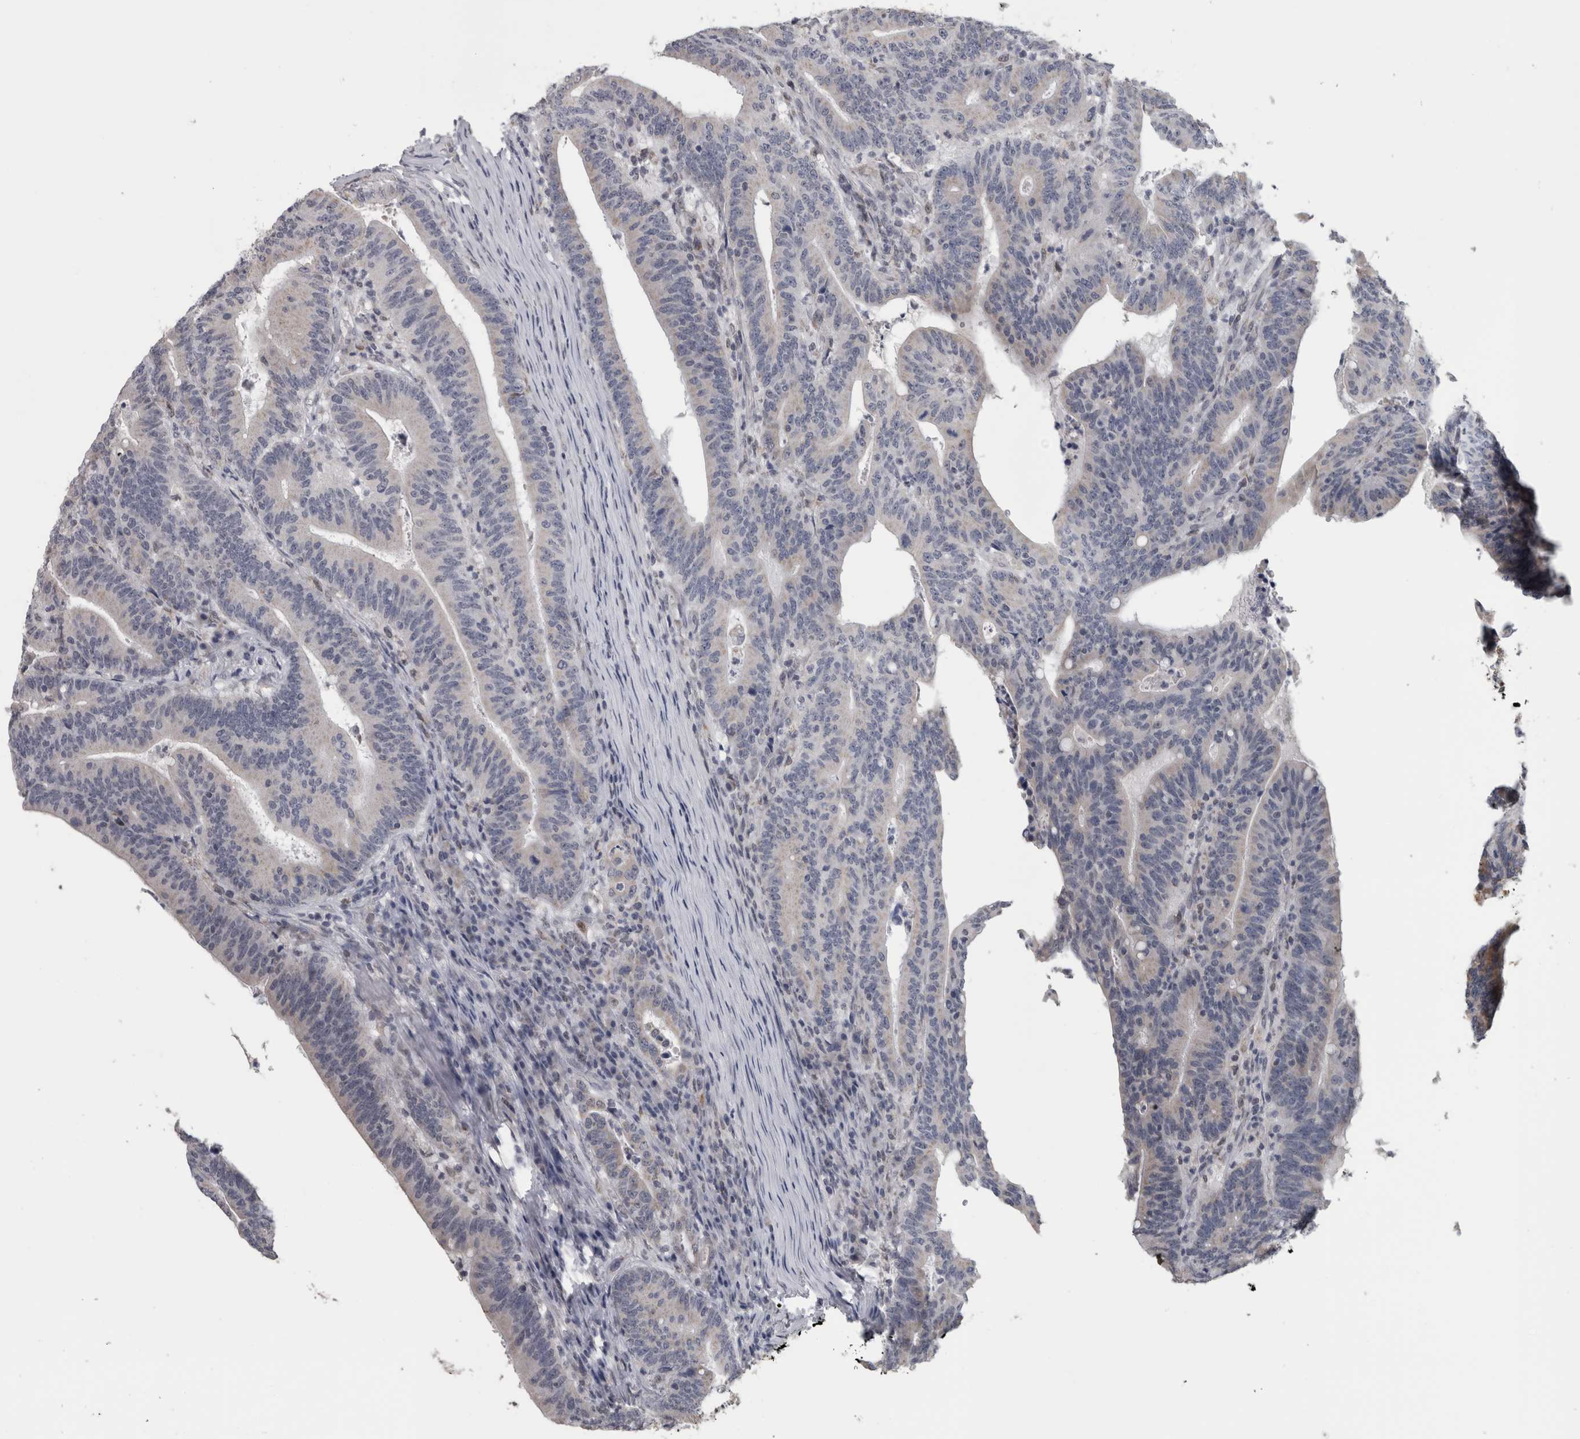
{"staining": {"intensity": "negative", "quantity": "none", "location": "none"}, "tissue": "colorectal cancer", "cell_type": "Tumor cells", "image_type": "cancer", "snomed": [{"axis": "morphology", "description": "Adenocarcinoma, NOS"}, {"axis": "topography", "description": "Colon"}], "caption": "Immunohistochemistry (IHC) image of human colorectal cancer (adenocarcinoma) stained for a protein (brown), which shows no positivity in tumor cells. (DAB IHC visualized using brightfield microscopy, high magnification).", "gene": "OR2K2", "patient": {"sex": "female", "age": 66}}